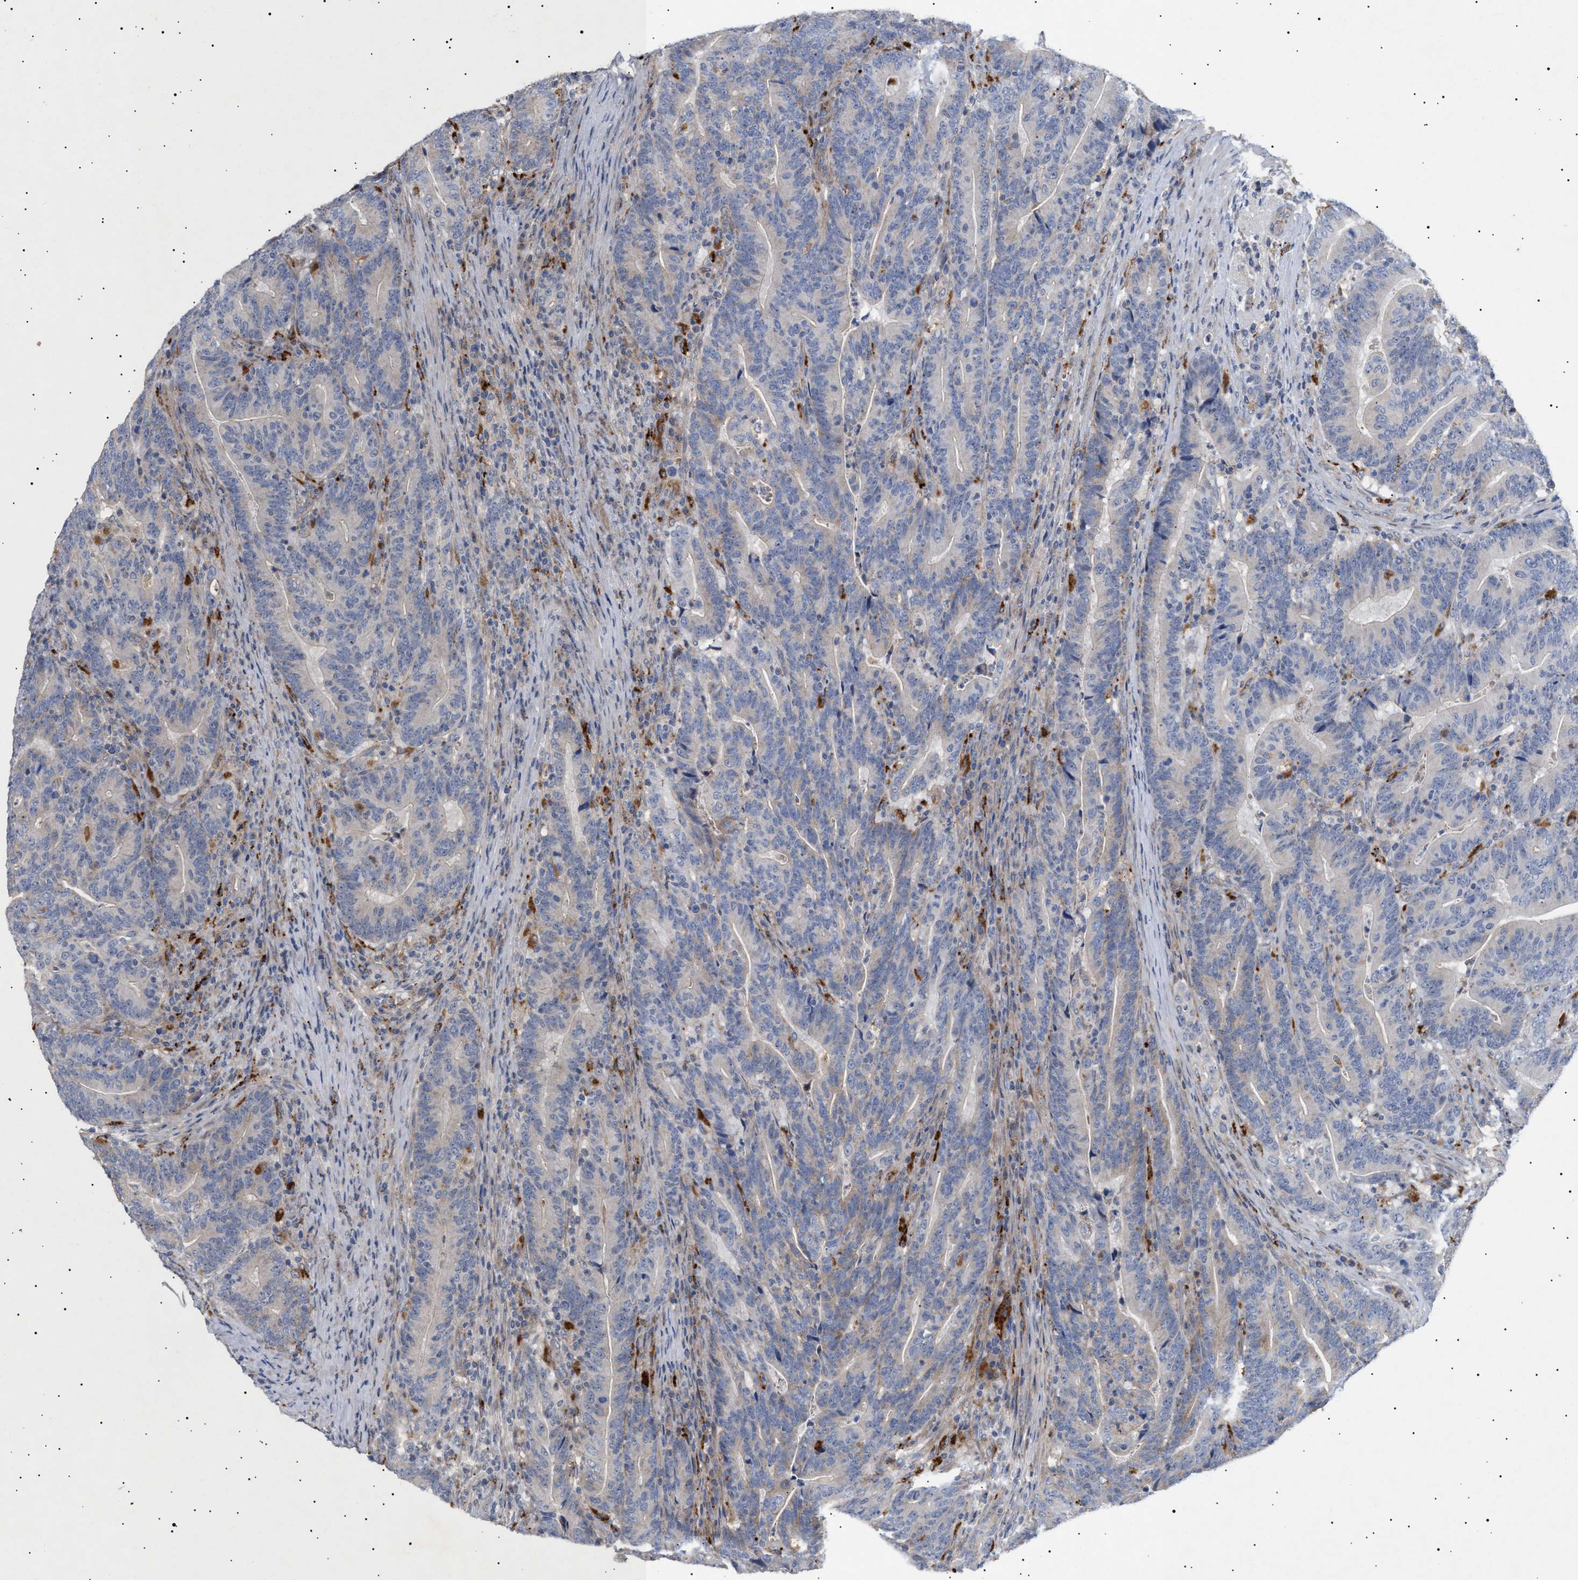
{"staining": {"intensity": "weak", "quantity": "<25%", "location": "cytoplasmic/membranous"}, "tissue": "colorectal cancer", "cell_type": "Tumor cells", "image_type": "cancer", "snomed": [{"axis": "morphology", "description": "Adenocarcinoma, NOS"}, {"axis": "topography", "description": "Colon"}], "caption": "This is a histopathology image of immunohistochemistry staining of colorectal cancer (adenocarcinoma), which shows no positivity in tumor cells.", "gene": "SIRT5", "patient": {"sex": "female", "age": 66}}